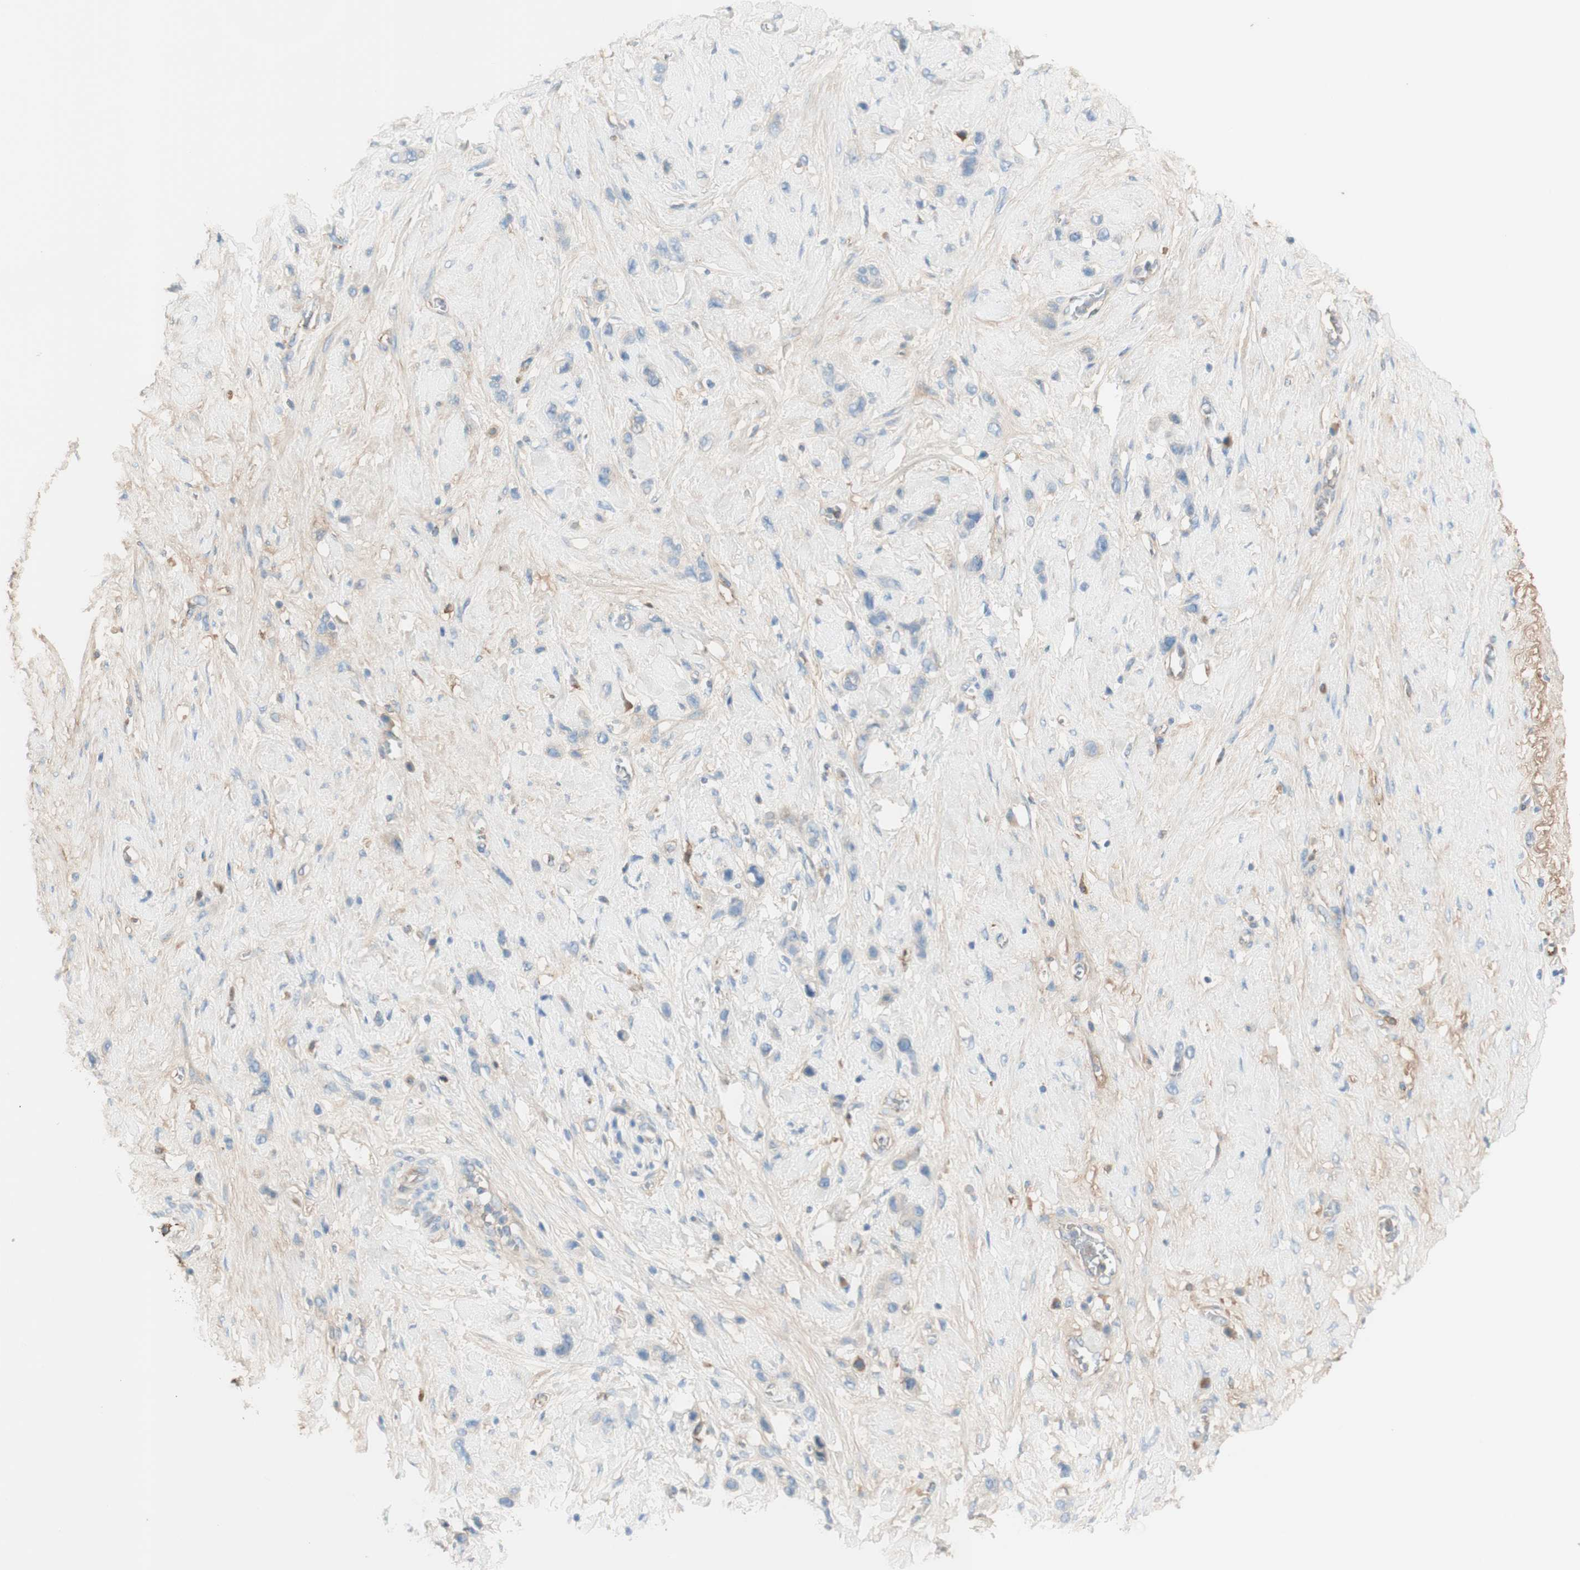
{"staining": {"intensity": "negative", "quantity": "none", "location": "none"}, "tissue": "stomach cancer", "cell_type": "Tumor cells", "image_type": "cancer", "snomed": [{"axis": "morphology", "description": "Adenocarcinoma, NOS"}, {"axis": "morphology", "description": "Adenocarcinoma, High grade"}, {"axis": "topography", "description": "Stomach, upper"}, {"axis": "topography", "description": "Stomach, lower"}], "caption": "Tumor cells show no significant positivity in stomach cancer.", "gene": "KNG1", "patient": {"sex": "female", "age": 65}}